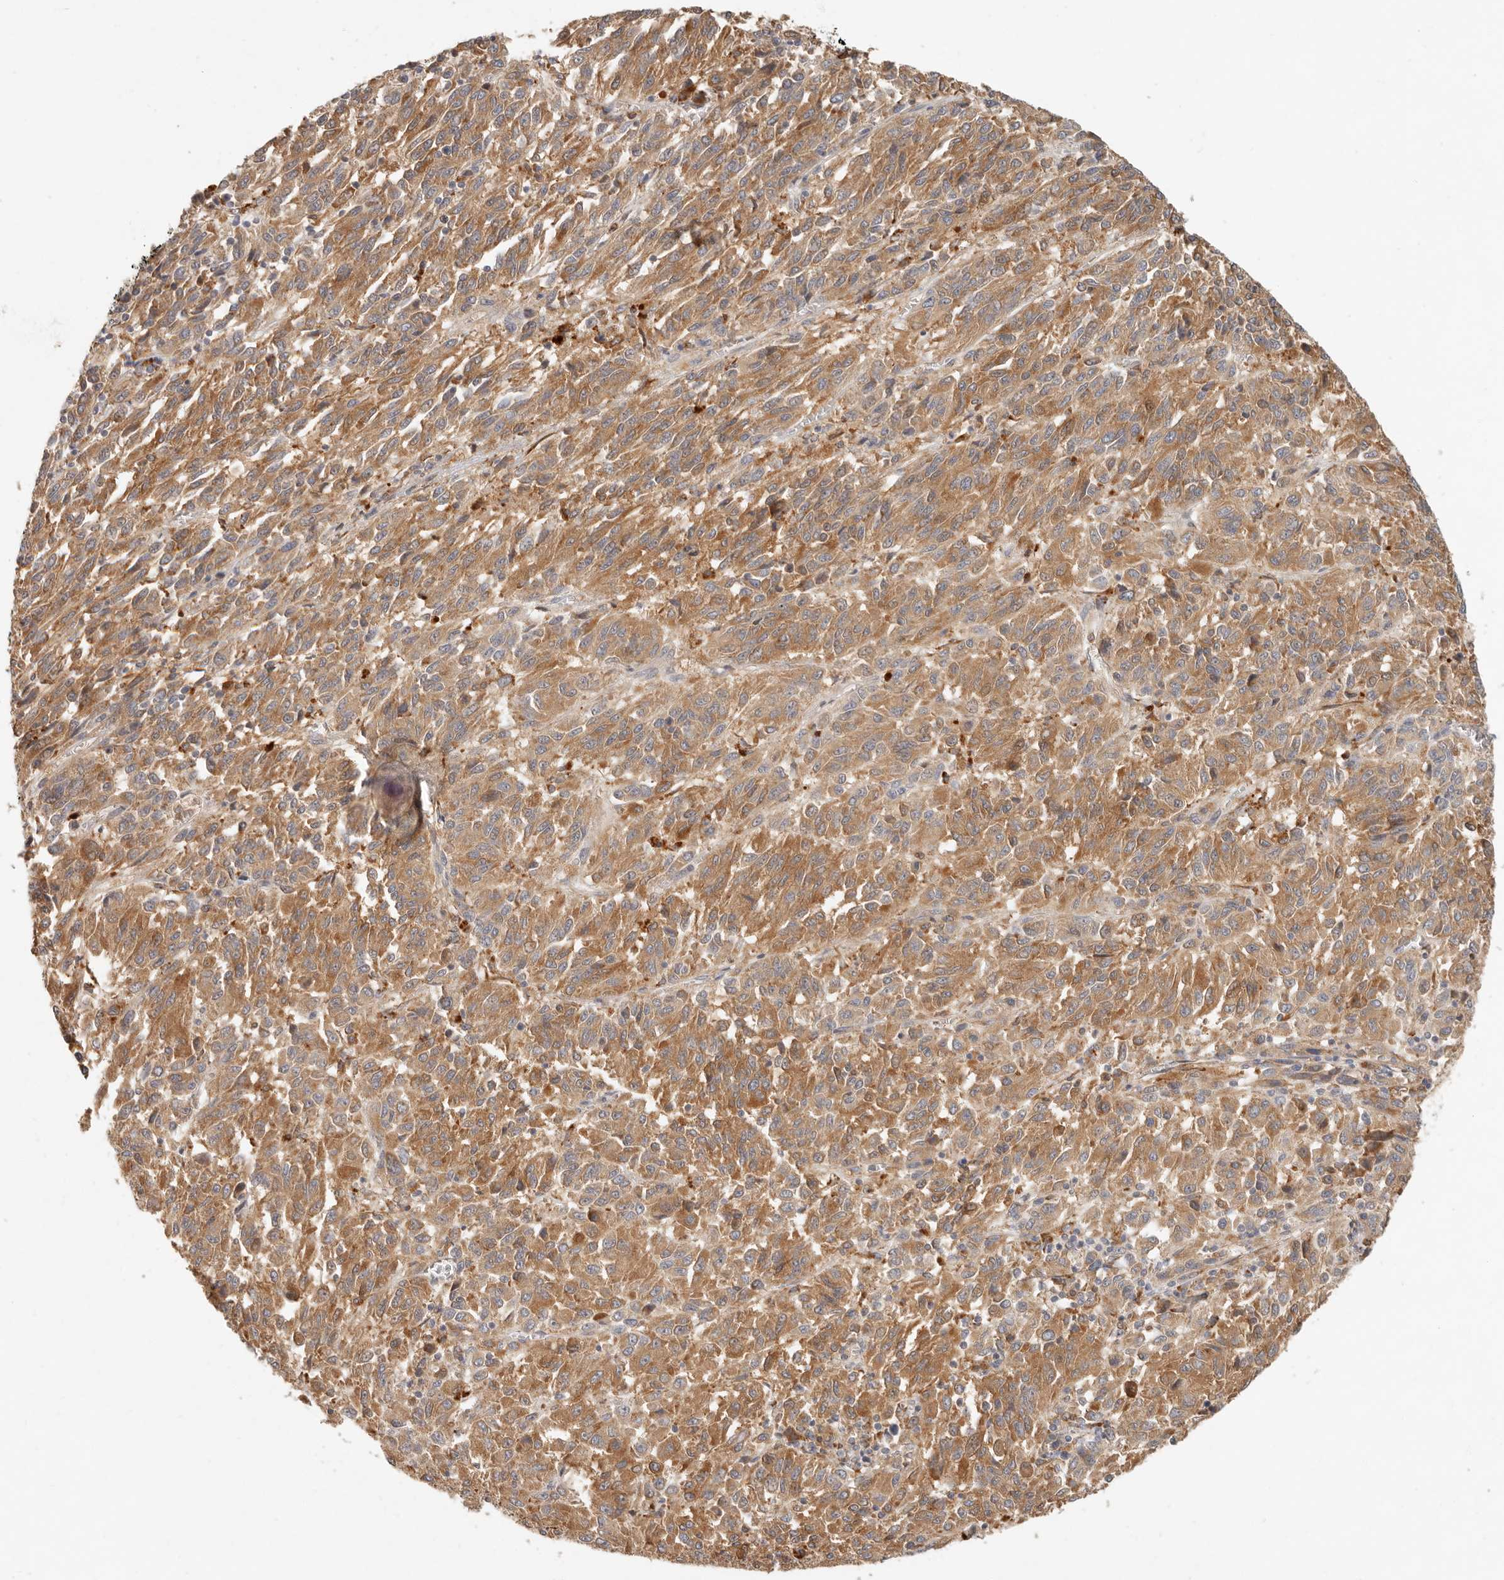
{"staining": {"intensity": "moderate", "quantity": ">75%", "location": "cytoplasmic/membranous"}, "tissue": "melanoma", "cell_type": "Tumor cells", "image_type": "cancer", "snomed": [{"axis": "morphology", "description": "Malignant melanoma, Metastatic site"}, {"axis": "topography", "description": "Lung"}], "caption": "Protein expression analysis of melanoma shows moderate cytoplasmic/membranous staining in about >75% of tumor cells.", "gene": "ARHGEF10L", "patient": {"sex": "male", "age": 64}}